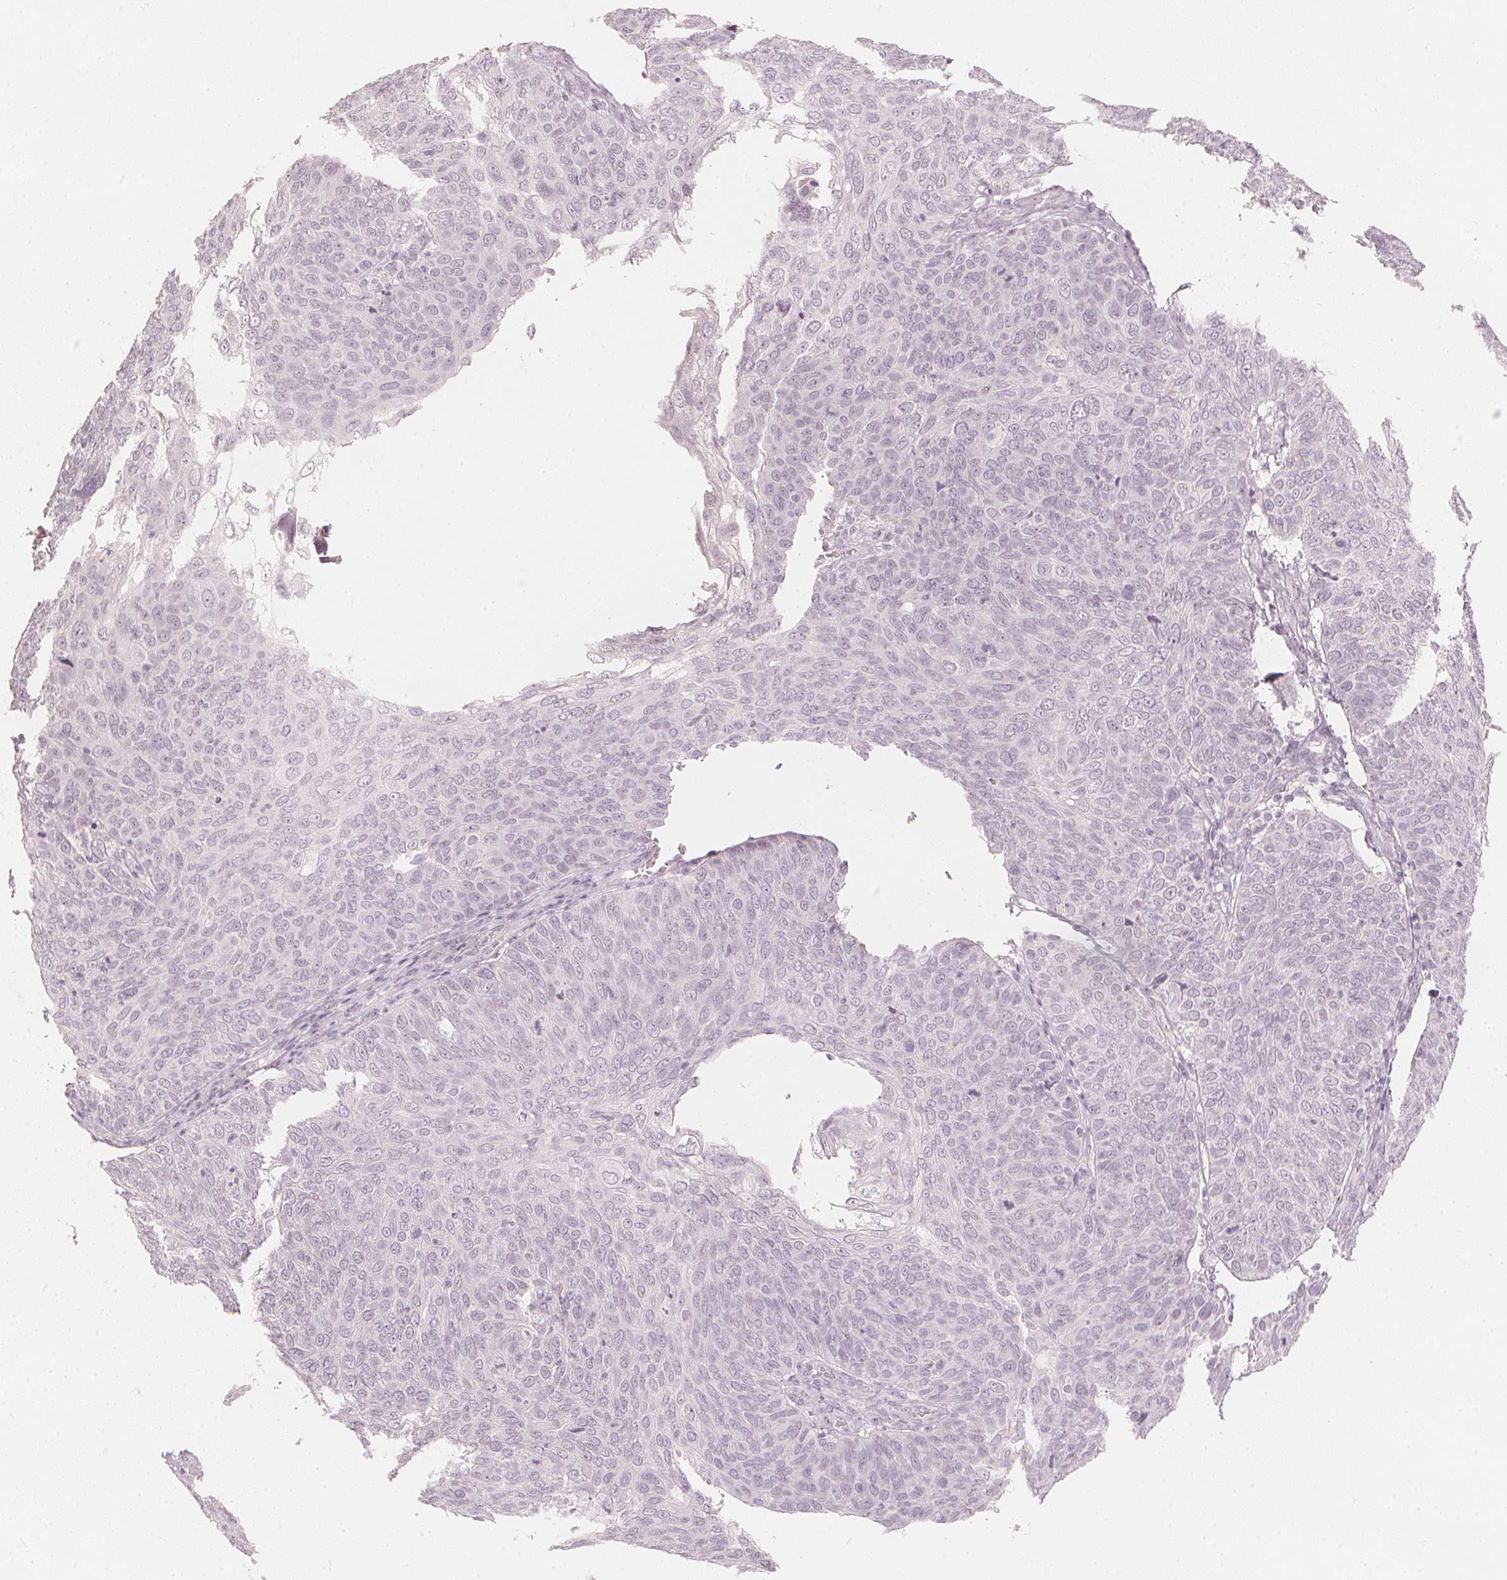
{"staining": {"intensity": "negative", "quantity": "none", "location": "none"}, "tissue": "skin cancer", "cell_type": "Tumor cells", "image_type": "cancer", "snomed": [{"axis": "morphology", "description": "Squamous cell carcinoma, NOS"}, {"axis": "topography", "description": "Skin"}], "caption": "Squamous cell carcinoma (skin) was stained to show a protein in brown. There is no significant staining in tumor cells.", "gene": "CALB1", "patient": {"sex": "male", "age": 87}}